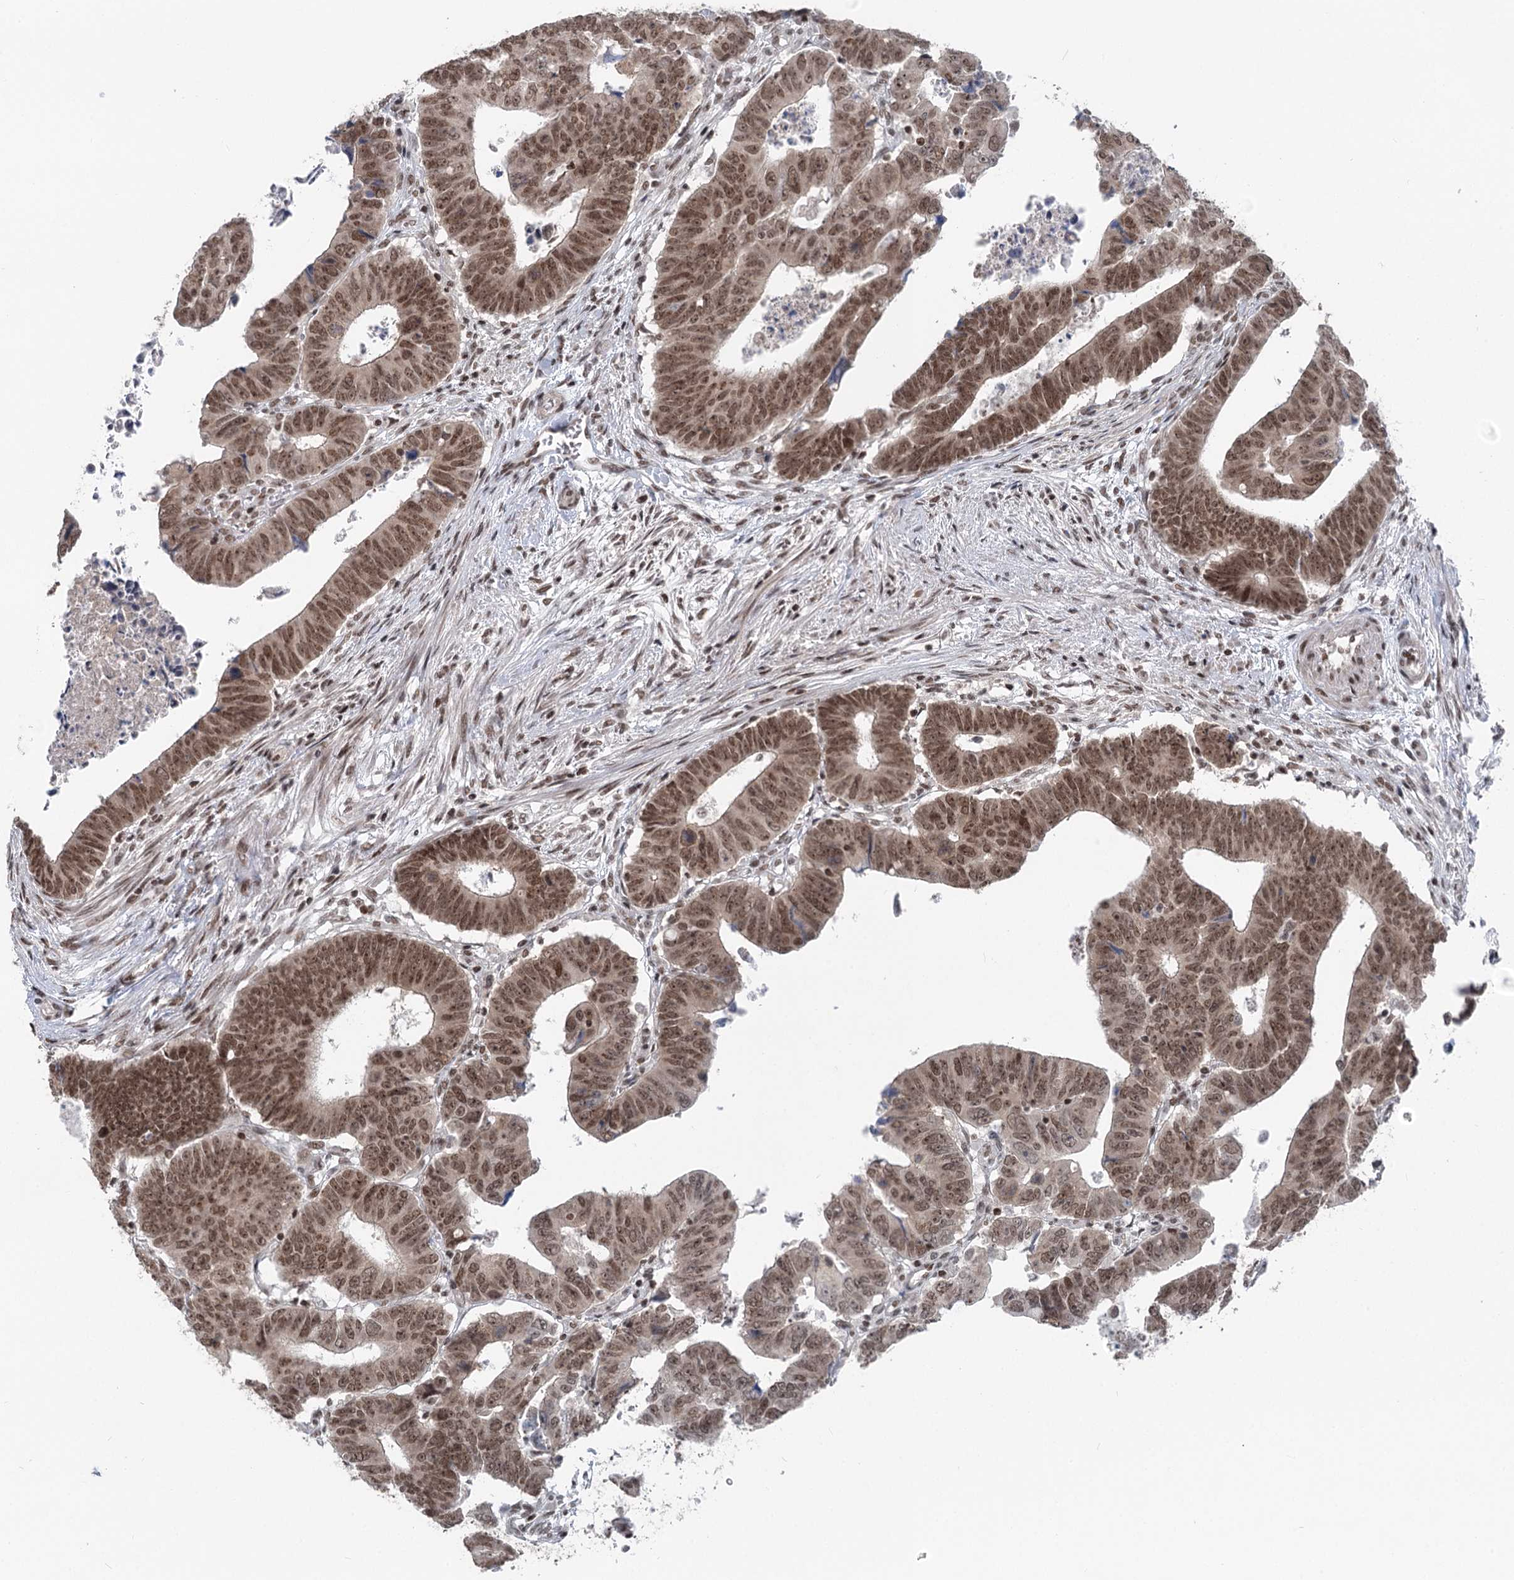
{"staining": {"intensity": "moderate", "quantity": ">75%", "location": "nuclear"}, "tissue": "colorectal cancer", "cell_type": "Tumor cells", "image_type": "cancer", "snomed": [{"axis": "morphology", "description": "Normal tissue, NOS"}, {"axis": "morphology", "description": "Adenocarcinoma, NOS"}, {"axis": "topography", "description": "Rectum"}], "caption": "Colorectal cancer (adenocarcinoma) stained with DAB (3,3'-diaminobenzidine) immunohistochemistry demonstrates medium levels of moderate nuclear expression in approximately >75% of tumor cells.", "gene": "CGGBP1", "patient": {"sex": "female", "age": 65}}